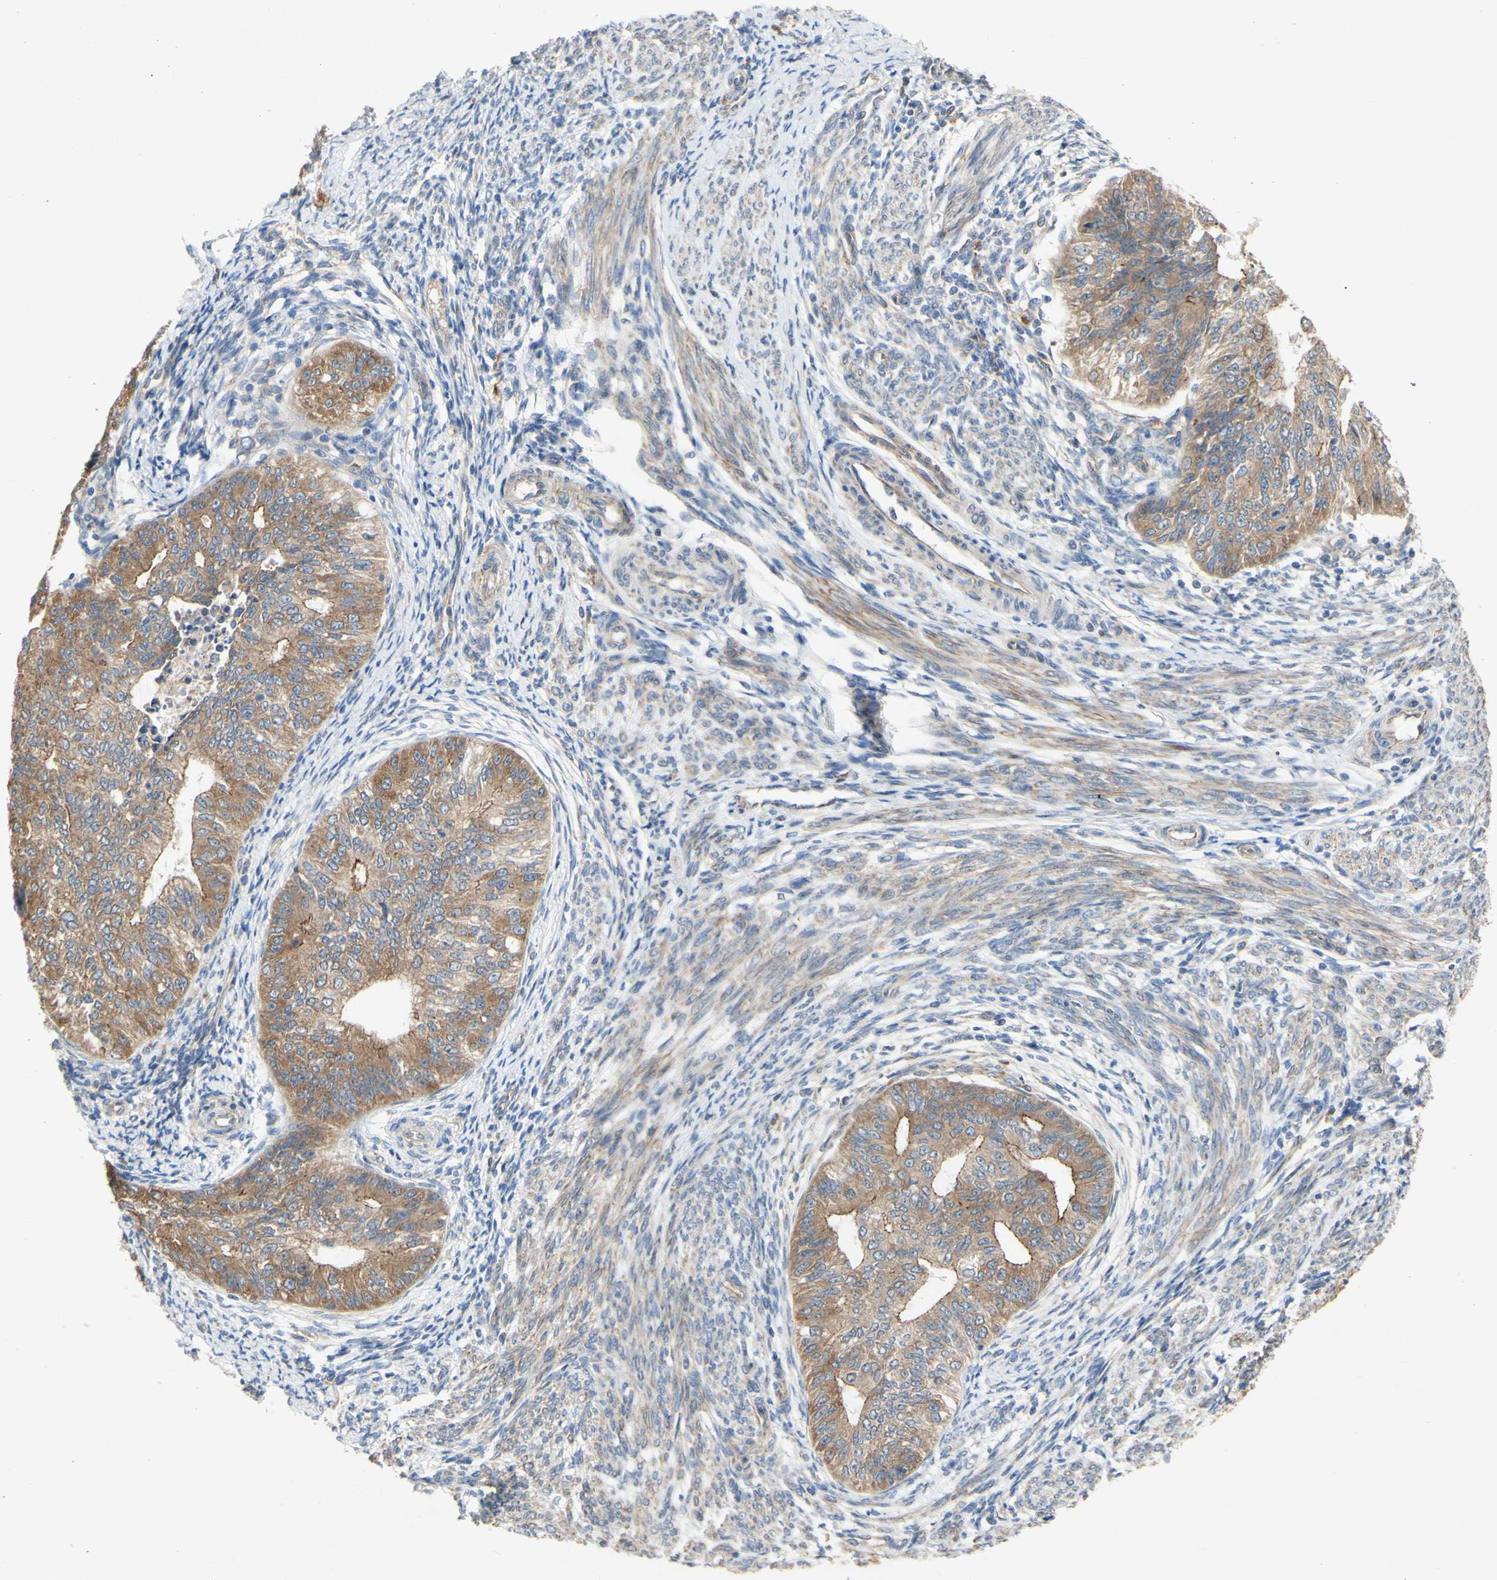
{"staining": {"intensity": "moderate", "quantity": ">75%", "location": "cytoplasmic/membranous"}, "tissue": "endometrial cancer", "cell_type": "Tumor cells", "image_type": "cancer", "snomed": [{"axis": "morphology", "description": "Adenocarcinoma, NOS"}, {"axis": "topography", "description": "Endometrium"}], "caption": "Moderate cytoplasmic/membranous positivity for a protein is identified in about >75% of tumor cells of endometrial adenocarcinoma using immunohistochemistry (IHC).", "gene": "PDGFB", "patient": {"sex": "female", "age": 32}}